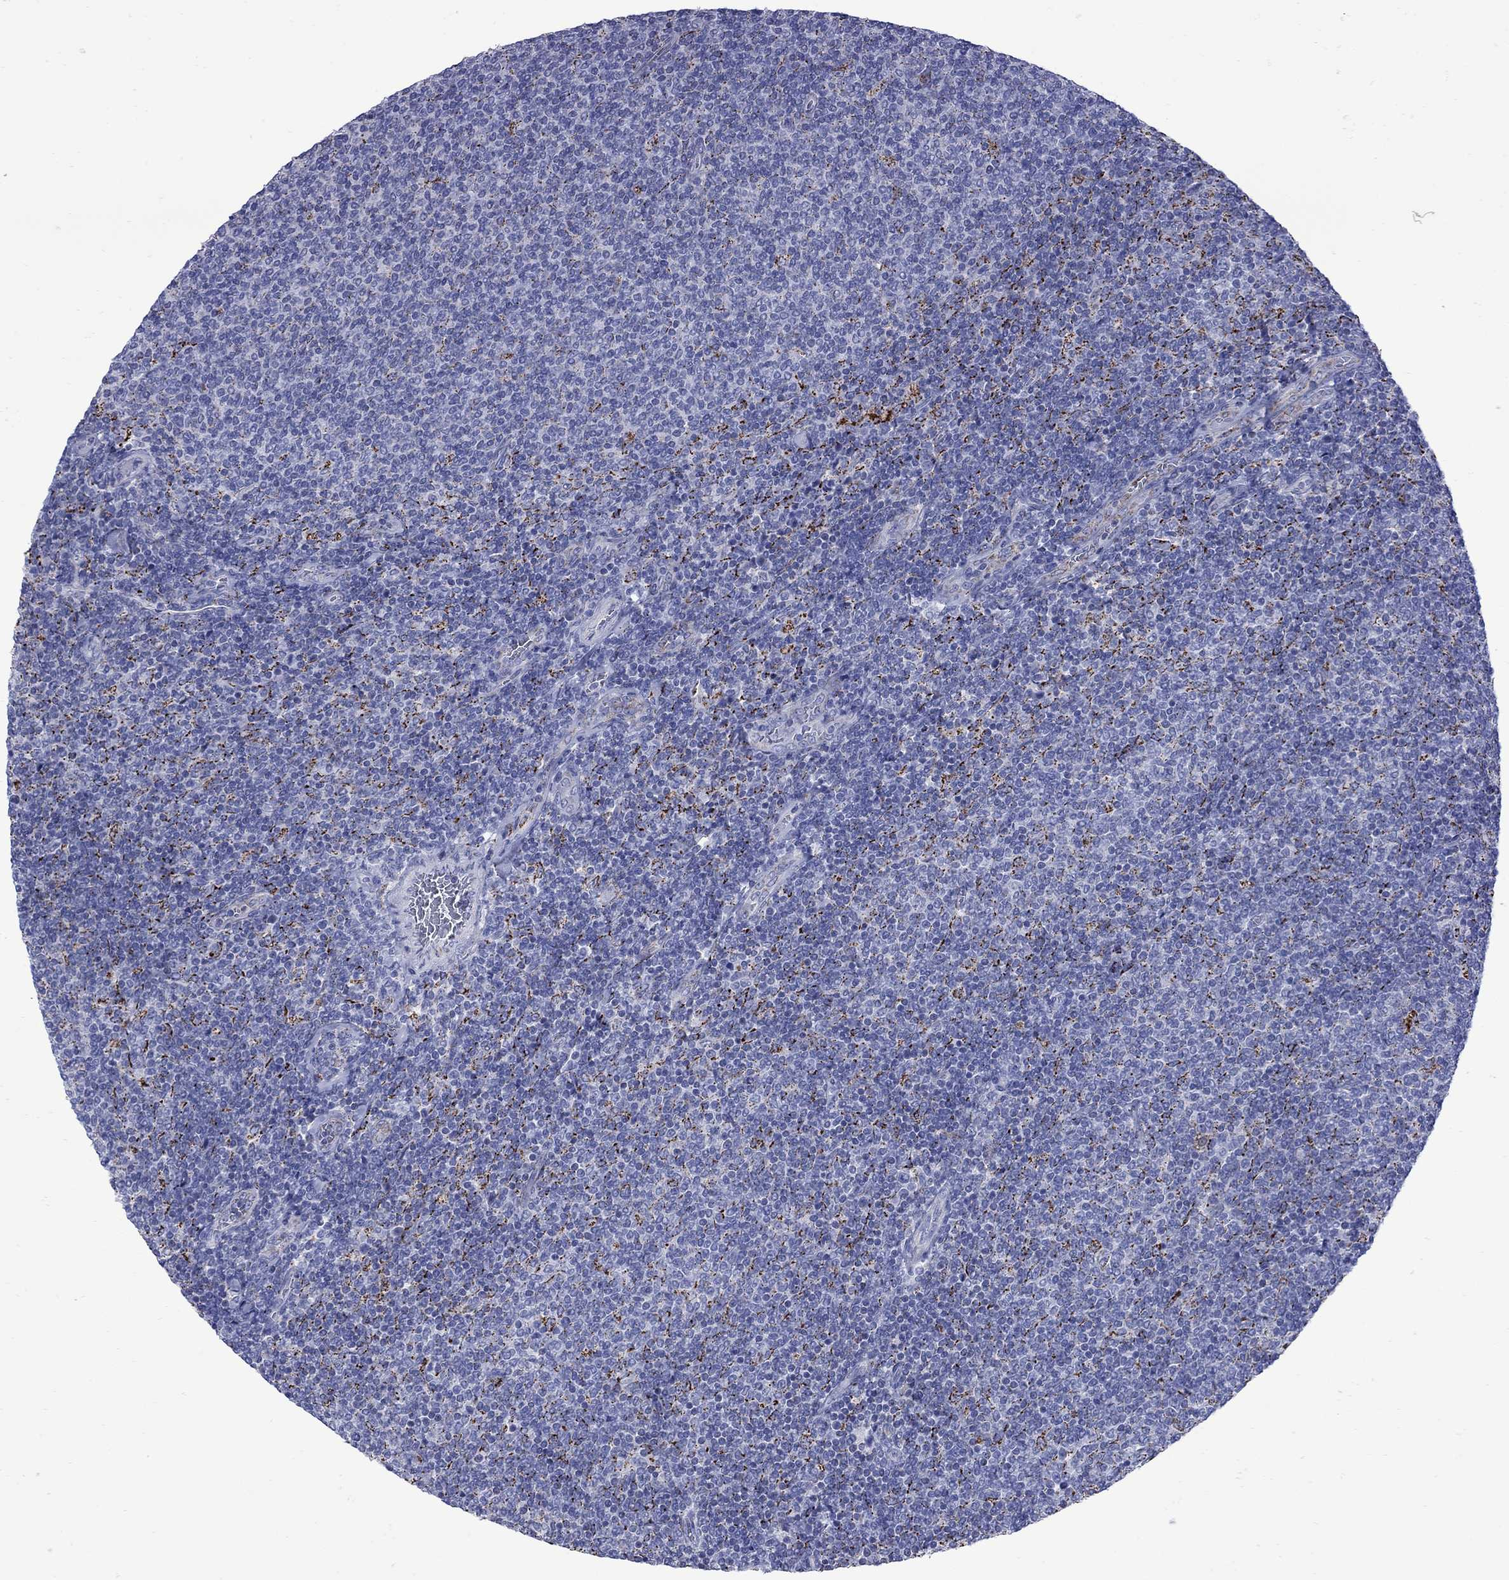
{"staining": {"intensity": "strong", "quantity": "<25%", "location": "cytoplasmic/membranous"}, "tissue": "lymphoma", "cell_type": "Tumor cells", "image_type": "cancer", "snomed": [{"axis": "morphology", "description": "Malignant lymphoma, non-Hodgkin's type, Low grade"}, {"axis": "topography", "description": "Lymph node"}], "caption": "Brown immunohistochemical staining in malignant lymphoma, non-Hodgkin's type (low-grade) displays strong cytoplasmic/membranous expression in approximately <25% of tumor cells.", "gene": "SESTD1", "patient": {"sex": "male", "age": 52}}